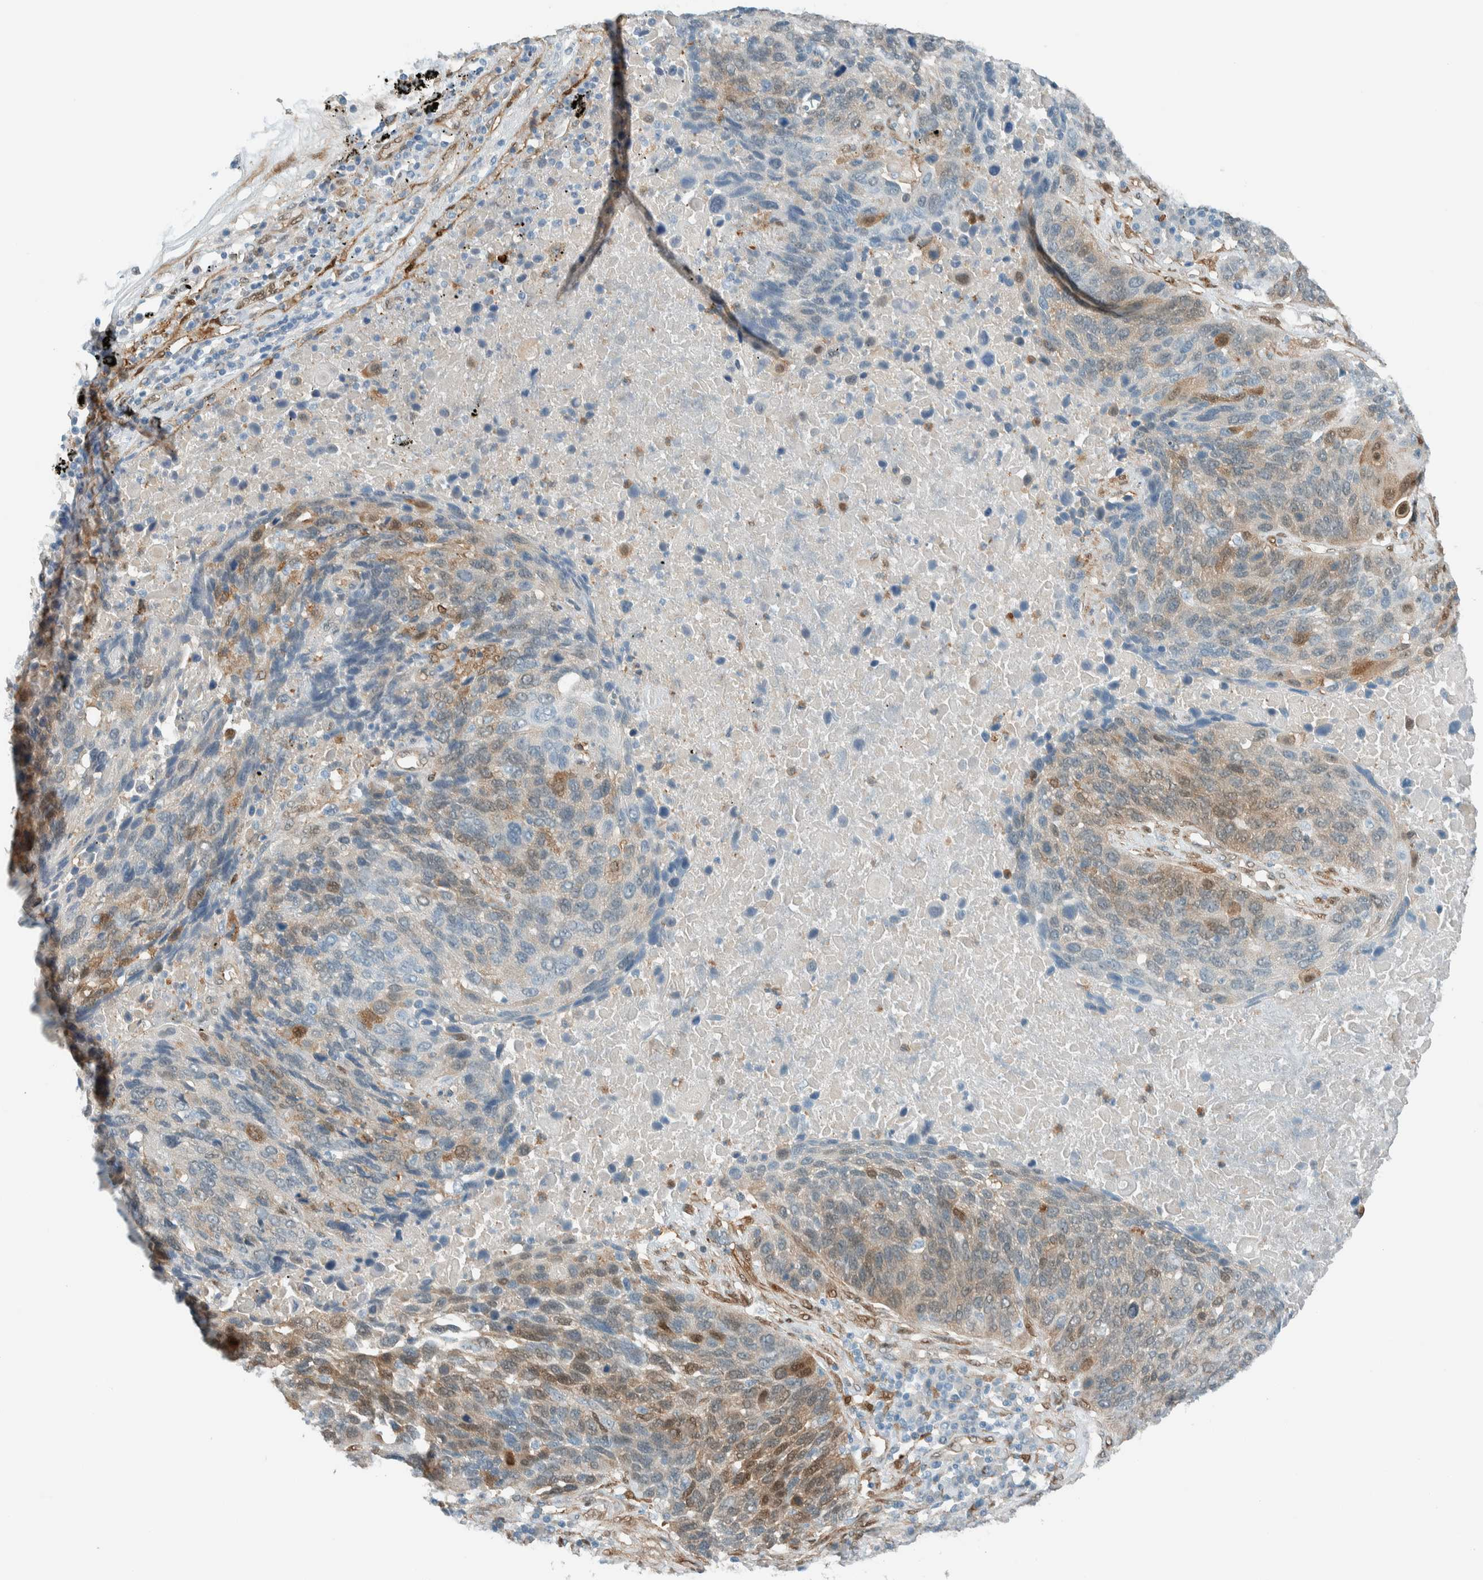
{"staining": {"intensity": "weak", "quantity": "25%-75%", "location": "cytoplasmic/membranous,nuclear"}, "tissue": "lung cancer", "cell_type": "Tumor cells", "image_type": "cancer", "snomed": [{"axis": "morphology", "description": "Squamous cell carcinoma, NOS"}, {"axis": "topography", "description": "Lung"}], "caption": "Immunohistochemical staining of human squamous cell carcinoma (lung) displays low levels of weak cytoplasmic/membranous and nuclear expression in about 25%-75% of tumor cells.", "gene": "NXN", "patient": {"sex": "male", "age": 66}}